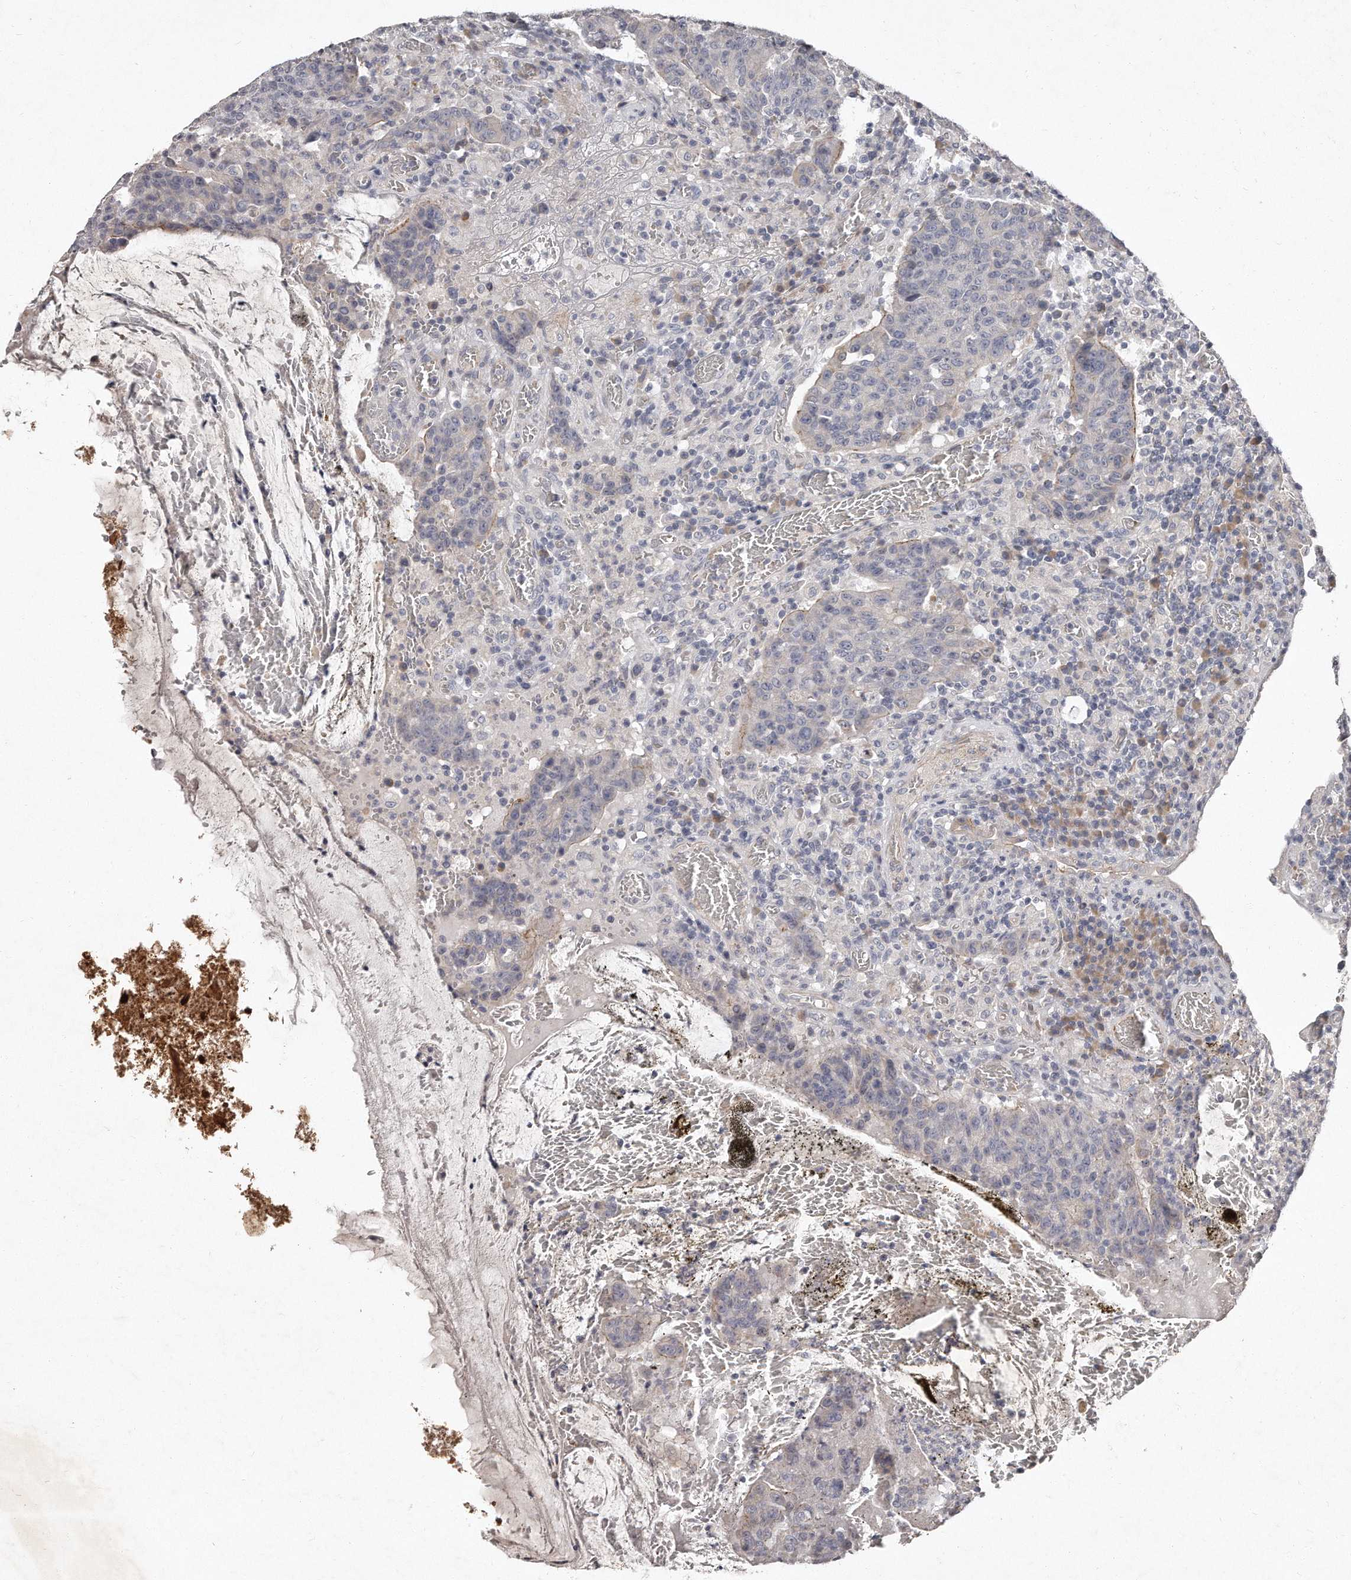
{"staining": {"intensity": "negative", "quantity": "none", "location": "none"}, "tissue": "colorectal cancer", "cell_type": "Tumor cells", "image_type": "cancer", "snomed": [{"axis": "morphology", "description": "Adenocarcinoma, NOS"}, {"axis": "topography", "description": "Colon"}], "caption": "An immunohistochemistry photomicrograph of colorectal cancer is shown. There is no staining in tumor cells of colorectal cancer. Nuclei are stained in blue.", "gene": "TECR", "patient": {"sex": "female", "age": 75}}